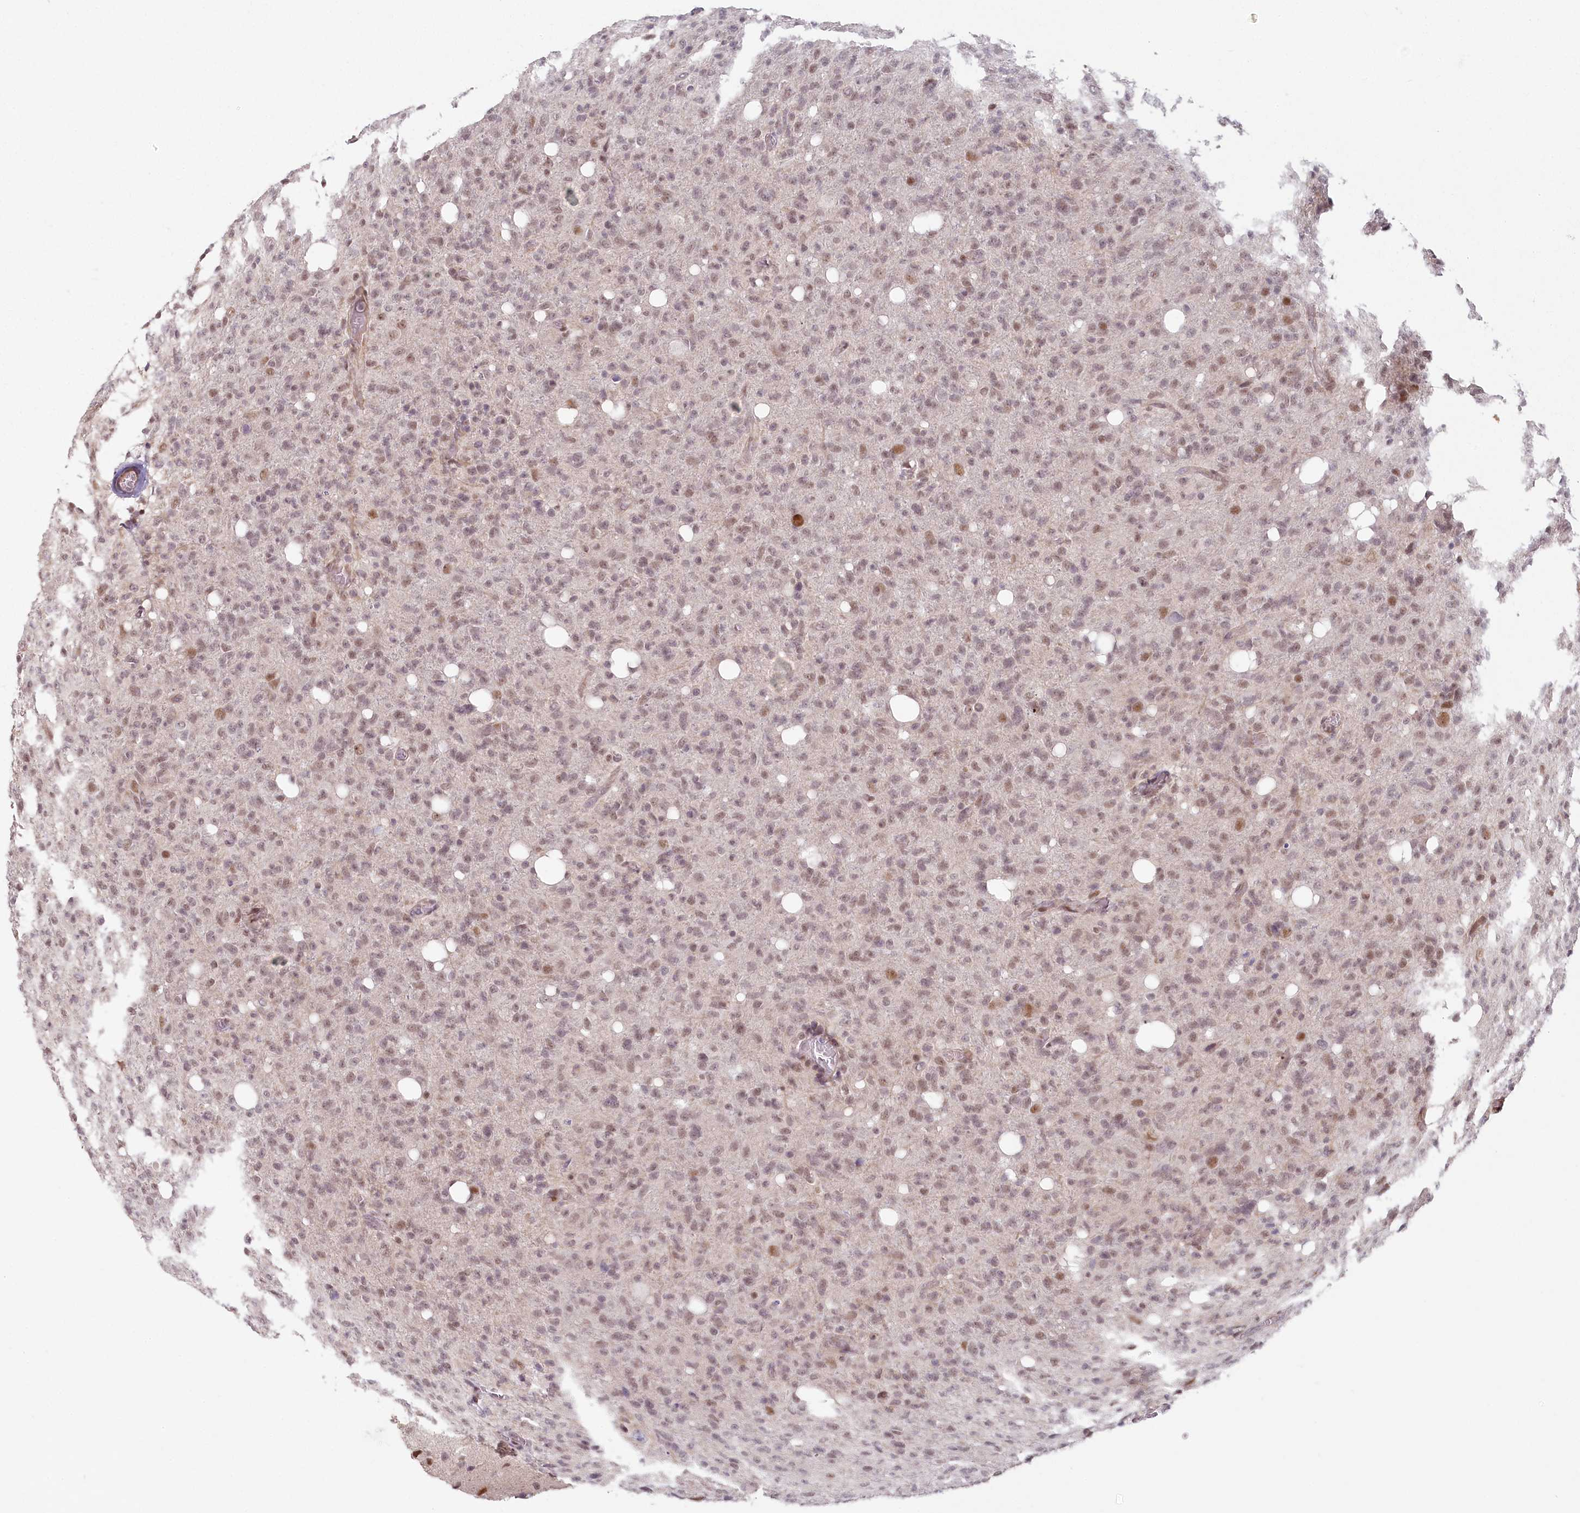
{"staining": {"intensity": "weak", "quantity": "25%-75%", "location": "nuclear"}, "tissue": "glioma", "cell_type": "Tumor cells", "image_type": "cancer", "snomed": [{"axis": "morphology", "description": "Glioma, malignant, High grade"}, {"axis": "topography", "description": "Brain"}], "caption": "A micrograph of malignant glioma (high-grade) stained for a protein exhibits weak nuclear brown staining in tumor cells.", "gene": "FAM204A", "patient": {"sex": "female", "age": 57}}